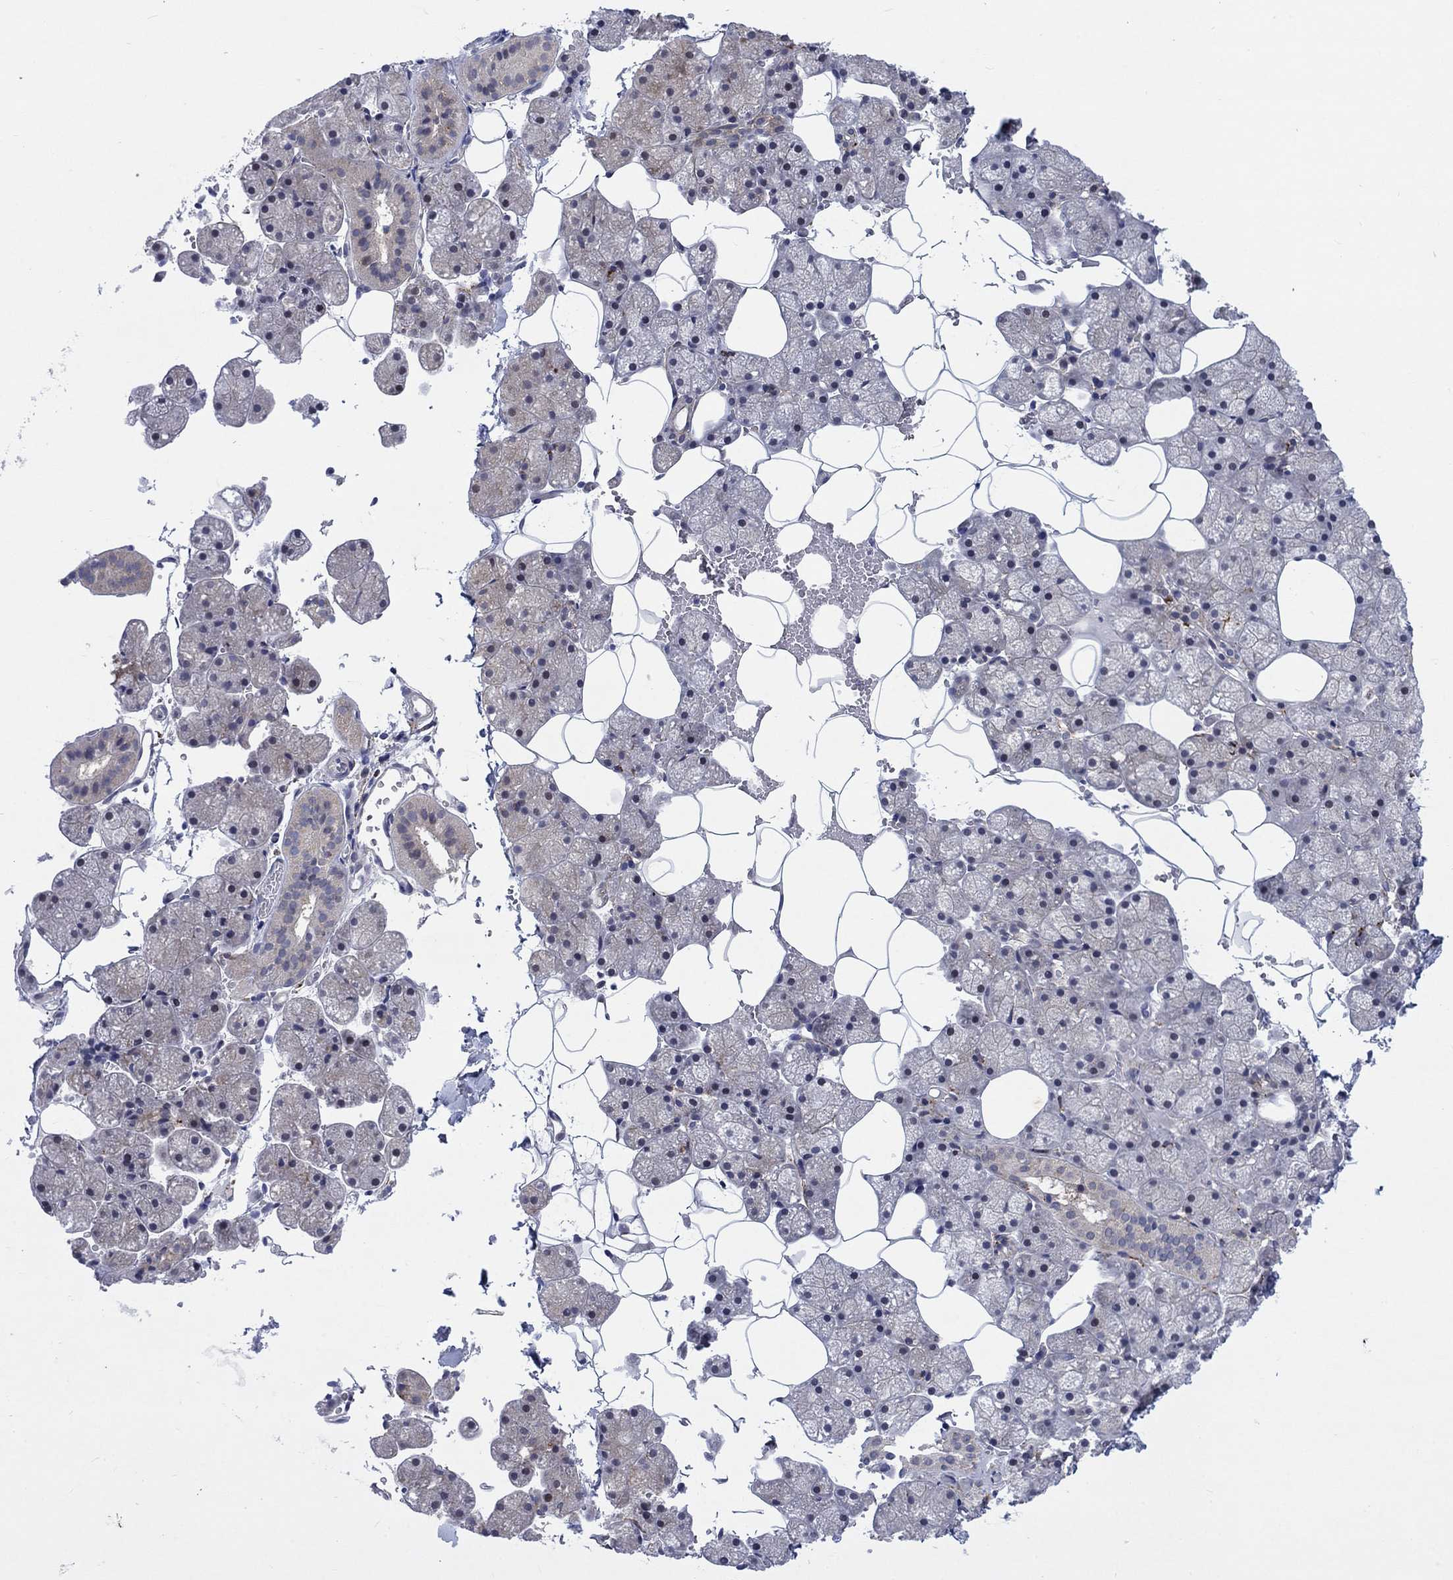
{"staining": {"intensity": "strong", "quantity": "25%-75%", "location": "cytoplasmic/membranous"}, "tissue": "salivary gland", "cell_type": "Glandular cells", "image_type": "normal", "snomed": [{"axis": "morphology", "description": "Normal tissue, NOS"}, {"axis": "topography", "description": "Salivary gland"}], "caption": "This micrograph exhibits IHC staining of normal salivary gland, with high strong cytoplasmic/membranous staining in about 25%-75% of glandular cells.", "gene": "SLC35F2", "patient": {"sex": "male", "age": 38}}